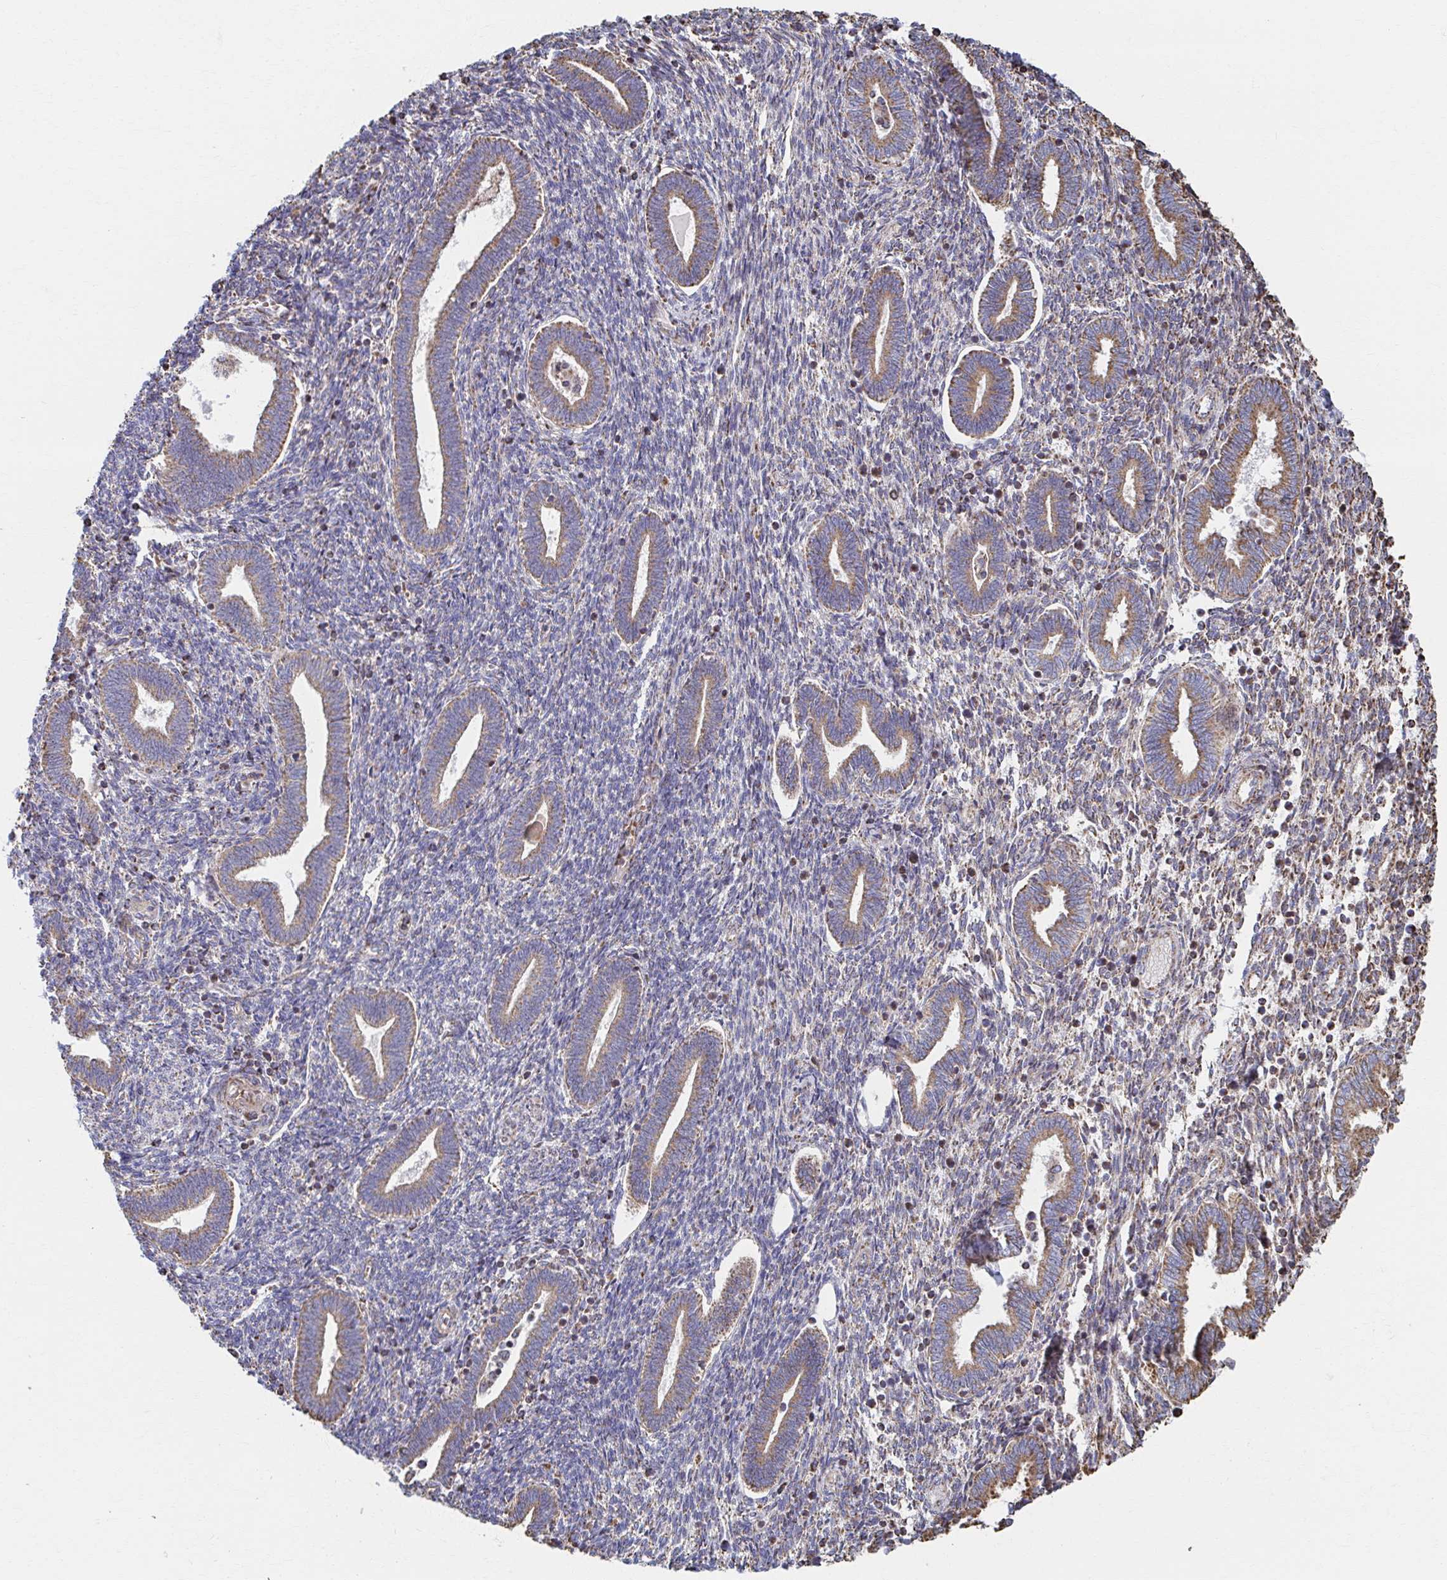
{"staining": {"intensity": "weak", "quantity": "25%-75%", "location": "cytoplasmic/membranous"}, "tissue": "endometrium", "cell_type": "Cells in endometrial stroma", "image_type": "normal", "snomed": [{"axis": "morphology", "description": "Normal tissue, NOS"}, {"axis": "topography", "description": "Endometrium"}], "caption": "Protein positivity by IHC displays weak cytoplasmic/membranous expression in about 25%-75% of cells in endometrial stroma in benign endometrium.", "gene": "SAT1", "patient": {"sex": "female", "age": 42}}